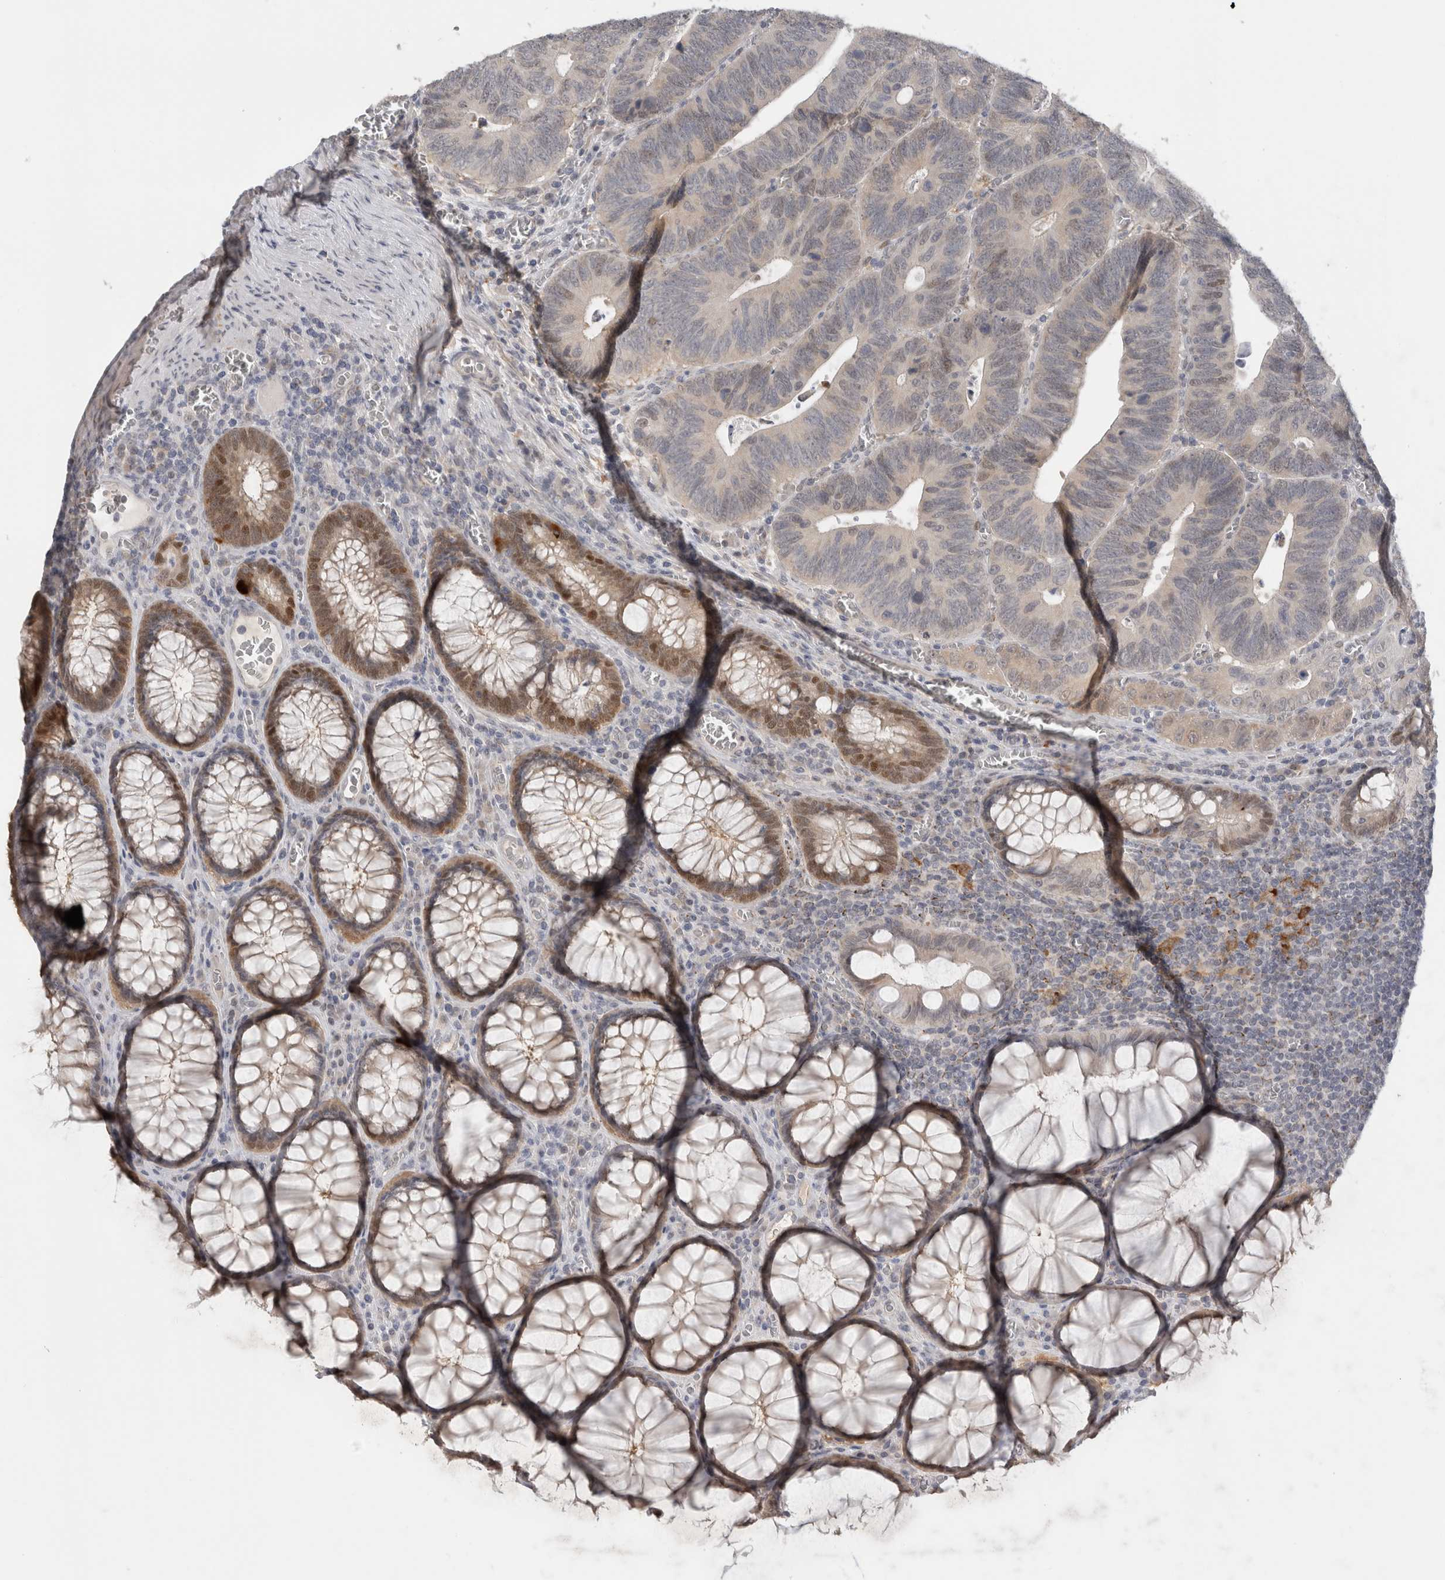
{"staining": {"intensity": "weak", "quantity": "<25%", "location": "nuclear"}, "tissue": "colorectal cancer", "cell_type": "Tumor cells", "image_type": "cancer", "snomed": [{"axis": "morphology", "description": "Inflammation, NOS"}, {"axis": "morphology", "description": "Adenocarcinoma, NOS"}, {"axis": "topography", "description": "Colon"}], "caption": "DAB immunohistochemical staining of human adenocarcinoma (colorectal) displays no significant expression in tumor cells.", "gene": "DYRK2", "patient": {"sex": "male", "age": 72}}